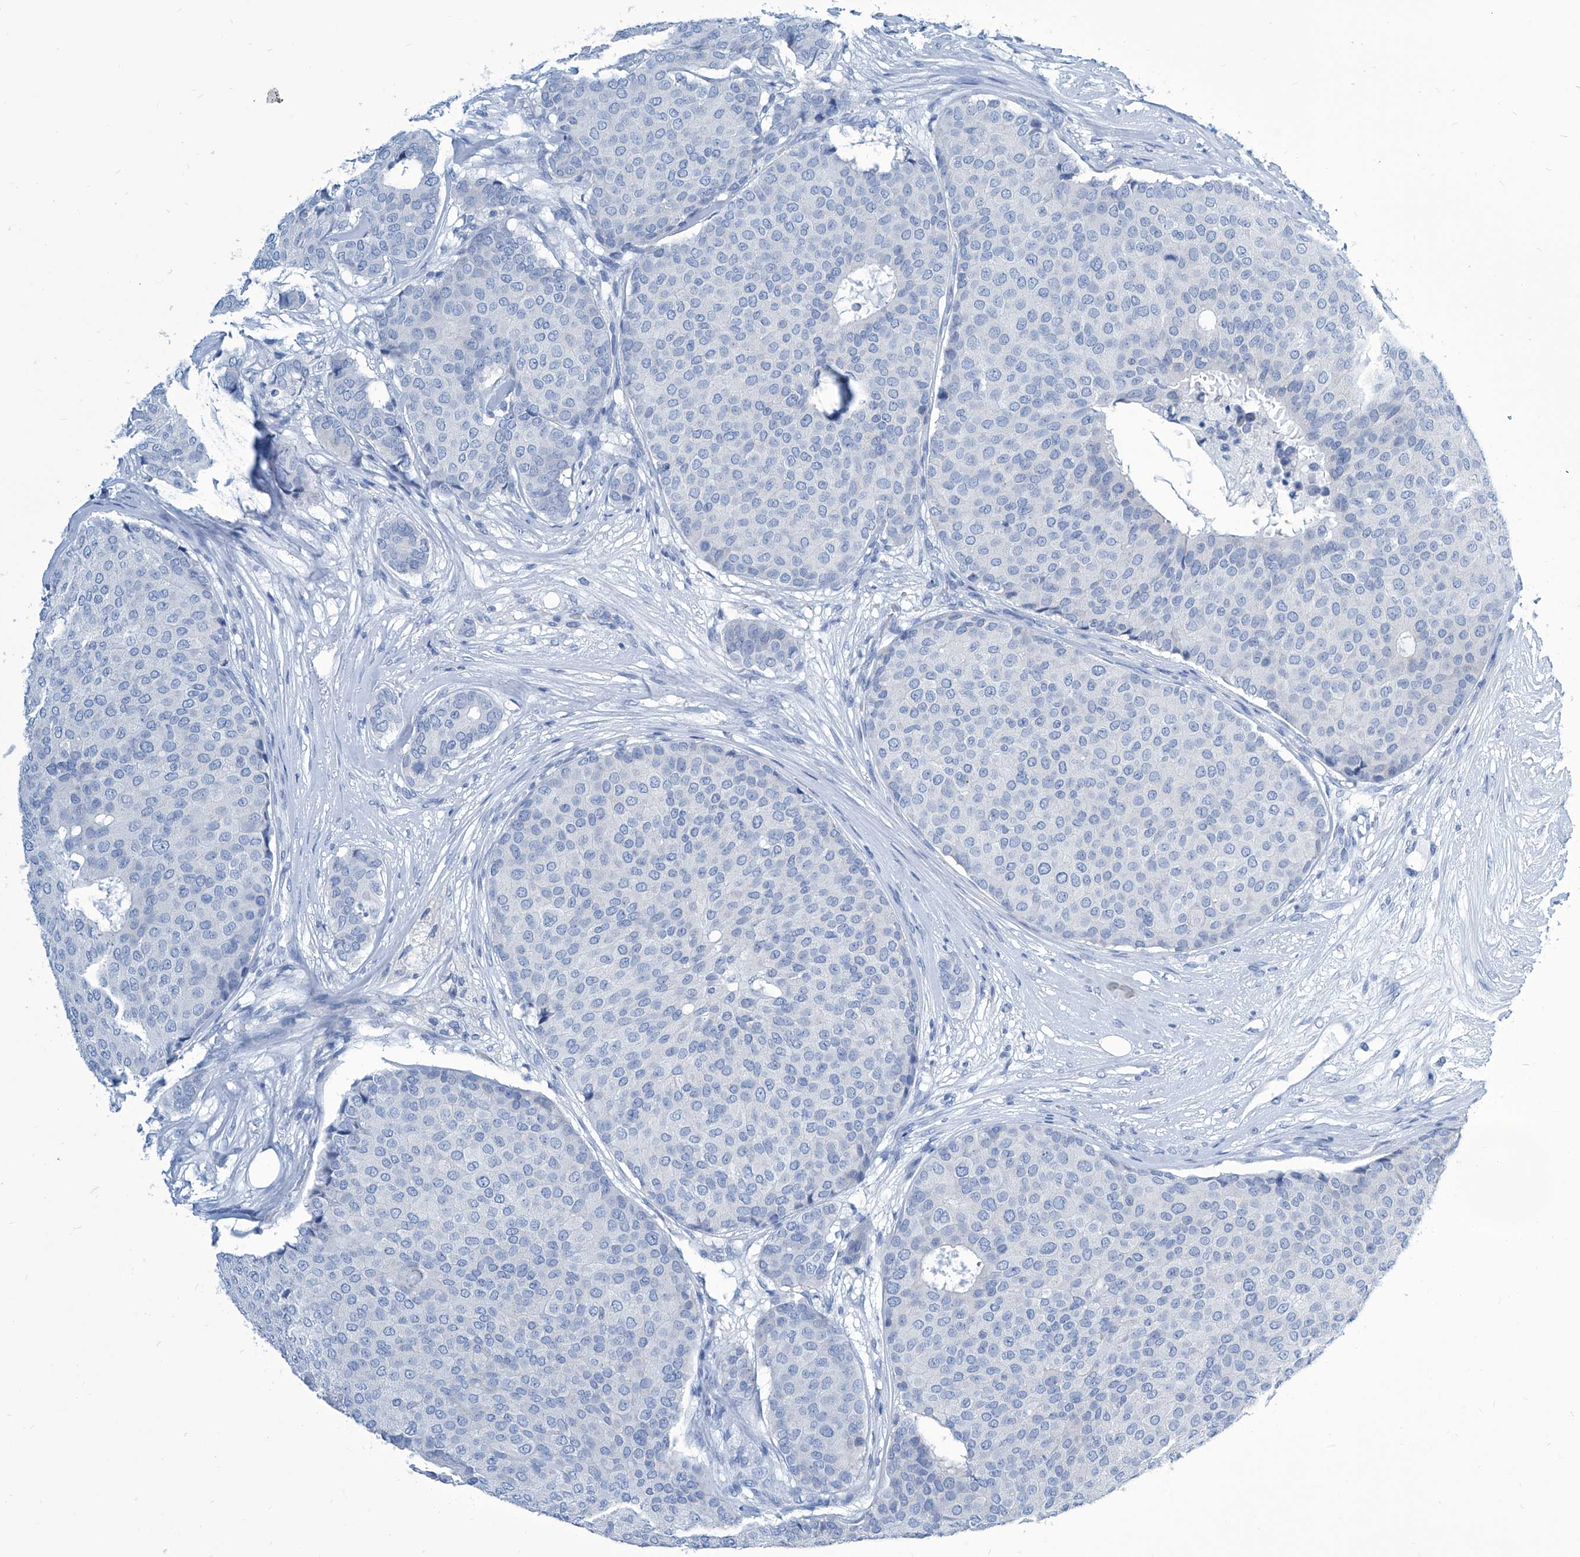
{"staining": {"intensity": "negative", "quantity": "none", "location": "none"}, "tissue": "breast cancer", "cell_type": "Tumor cells", "image_type": "cancer", "snomed": [{"axis": "morphology", "description": "Duct carcinoma"}, {"axis": "topography", "description": "Breast"}], "caption": "High magnification brightfield microscopy of breast cancer (invasive ductal carcinoma) stained with DAB (brown) and counterstained with hematoxylin (blue): tumor cells show no significant positivity.", "gene": "ZNF519", "patient": {"sex": "female", "age": 75}}